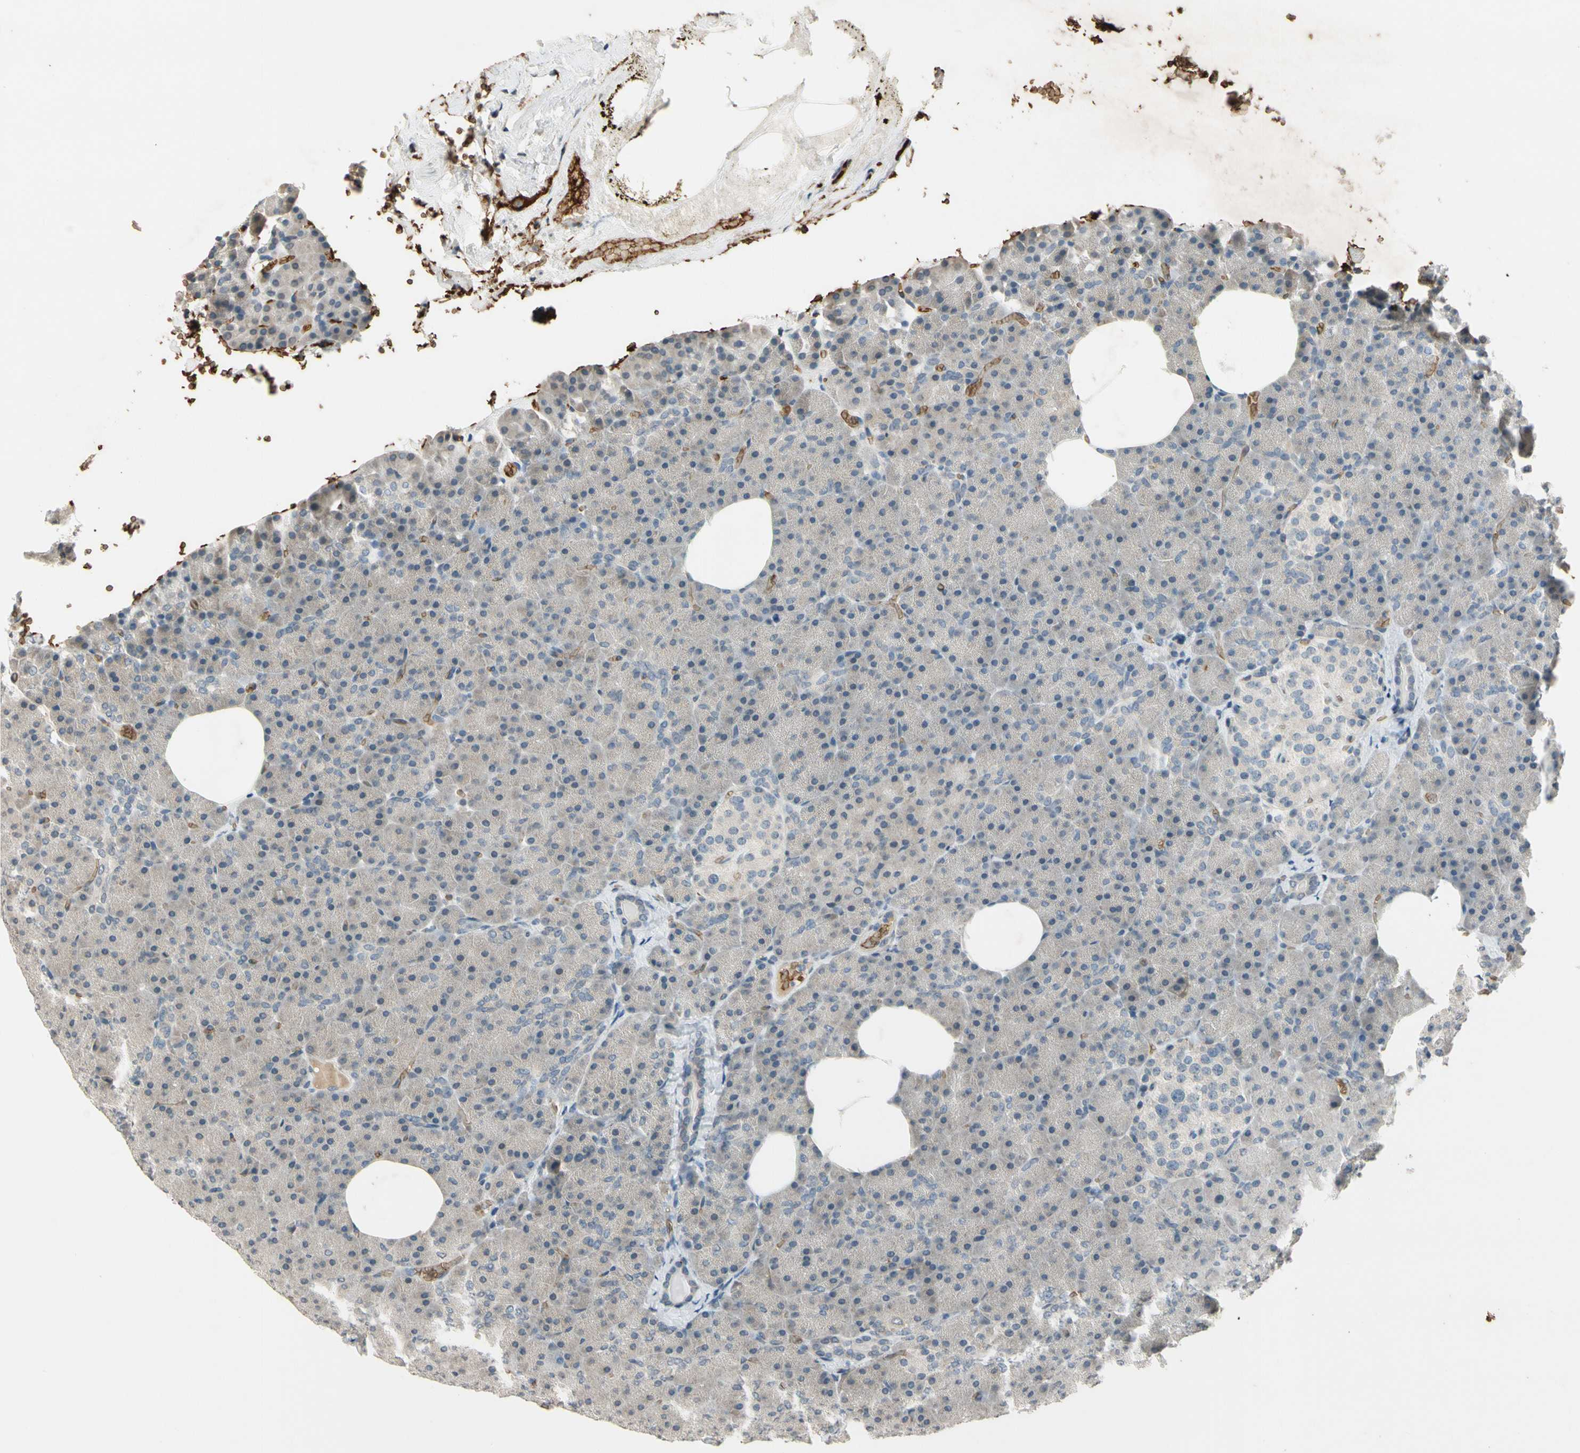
{"staining": {"intensity": "negative", "quantity": "none", "location": "none"}, "tissue": "pancreas", "cell_type": "Exocrine glandular cells", "image_type": "normal", "snomed": [{"axis": "morphology", "description": "Normal tissue, NOS"}, {"axis": "topography", "description": "Pancreas"}], "caption": "Immunohistochemistry (IHC) micrograph of normal pancreas: human pancreas stained with DAB (3,3'-diaminobenzidine) demonstrates no significant protein staining in exocrine glandular cells.", "gene": "GYPC", "patient": {"sex": "female", "age": 35}}